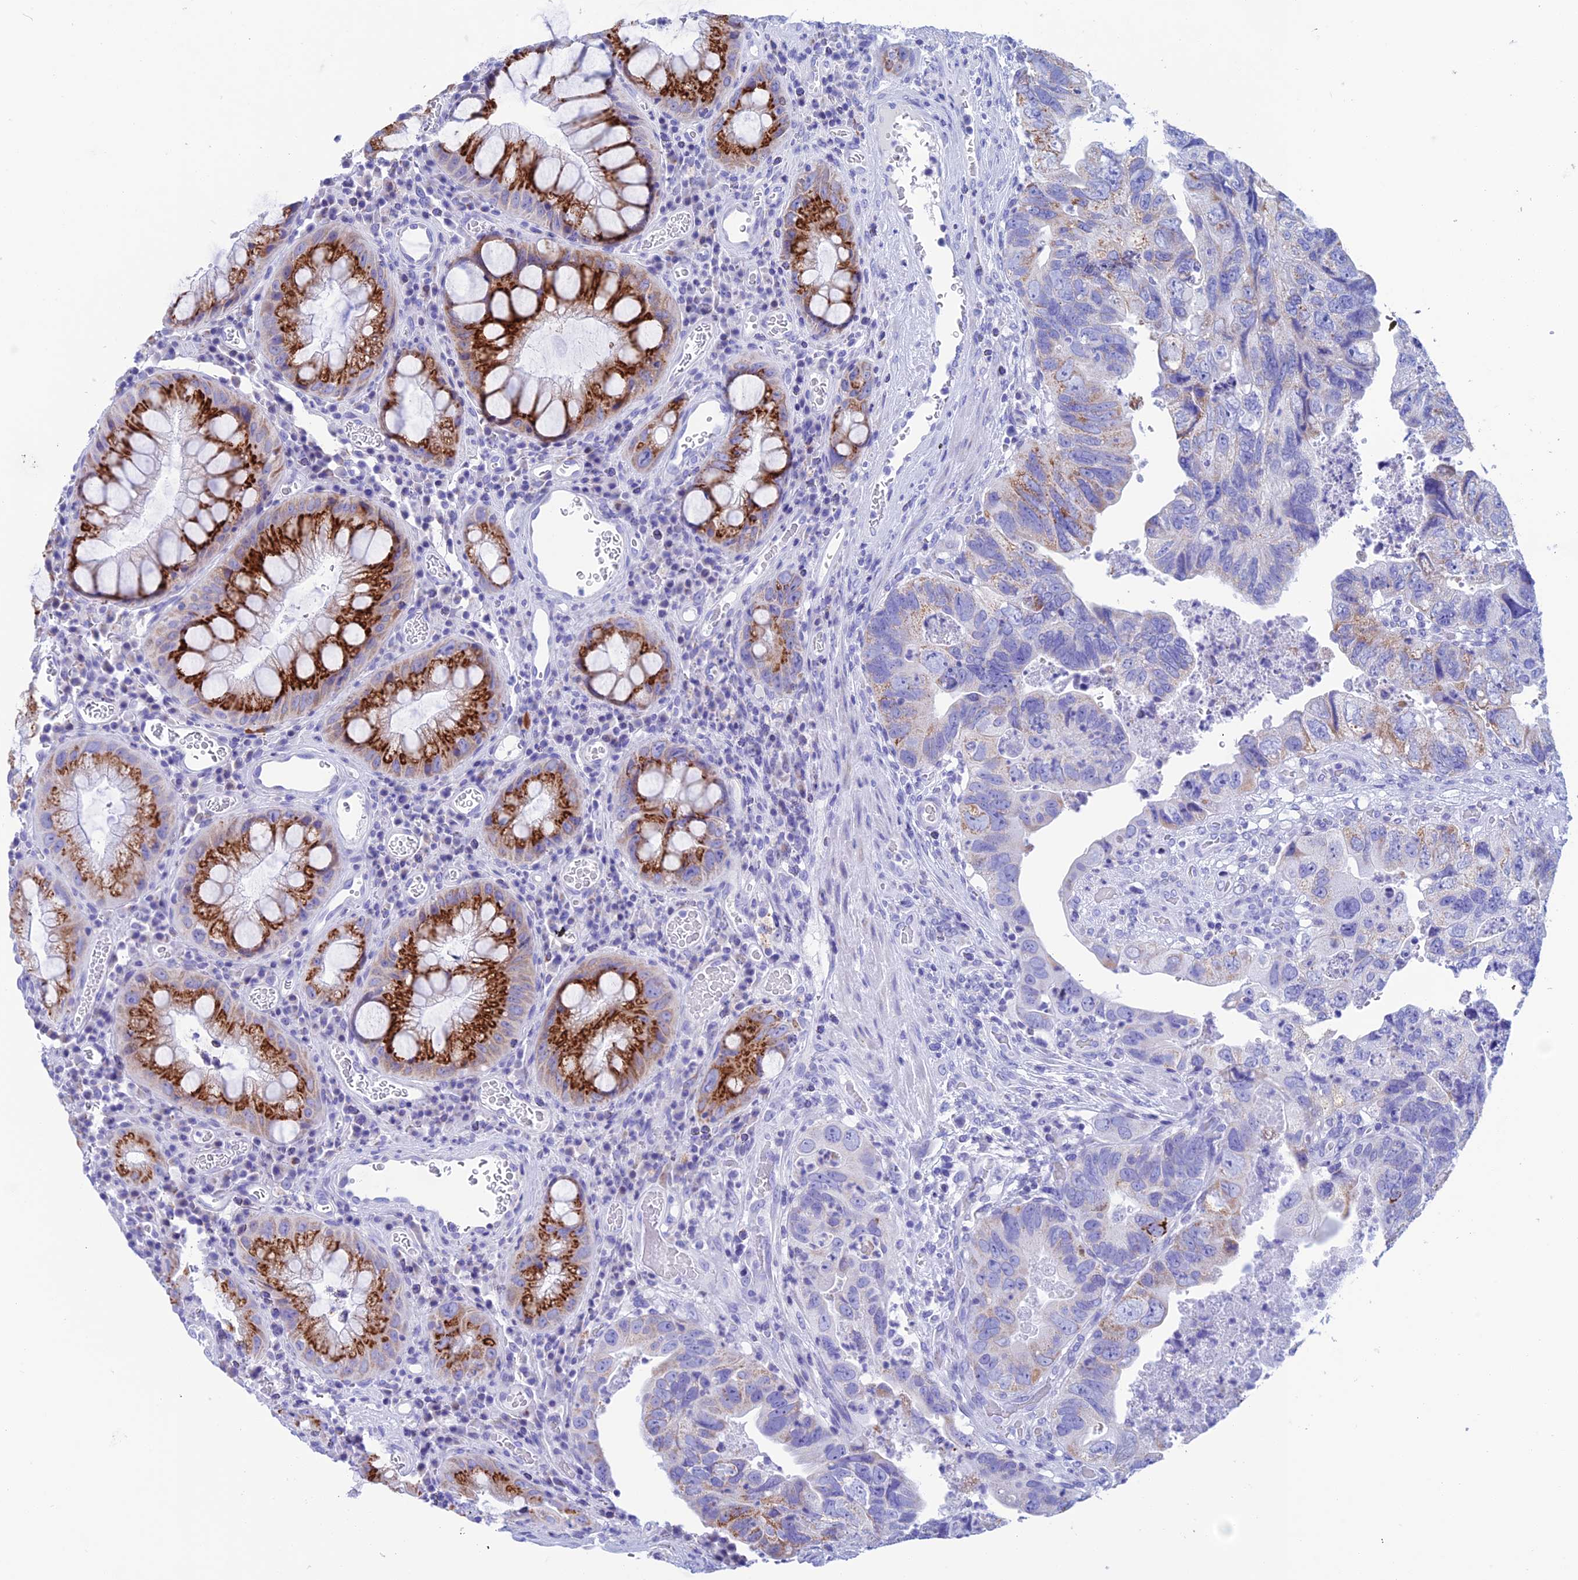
{"staining": {"intensity": "moderate", "quantity": "<25%", "location": "cytoplasmic/membranous"}, "tissue": "colorectal cancer", "cell_type": "Tumor cells", "image_type": "cancer", "snomed": [{"axis": "morphology", "description": "Adenocarcinoma, NOS"}, {"axis": "topography", "description": "Rectum"}], "caption": "Immunohistochemical staining of colorectal cancer (adenocarcinoma) exhibits moderate cytoplasmic/membranous protein expression in approximately <25% of tumor cells. Using DAB (brown) and hematoxylin (blue) stains, captured at high magnification using brightfield microscopy.", "gene": "NXPE4", "patient": {"sex": "male", "age": 63}}